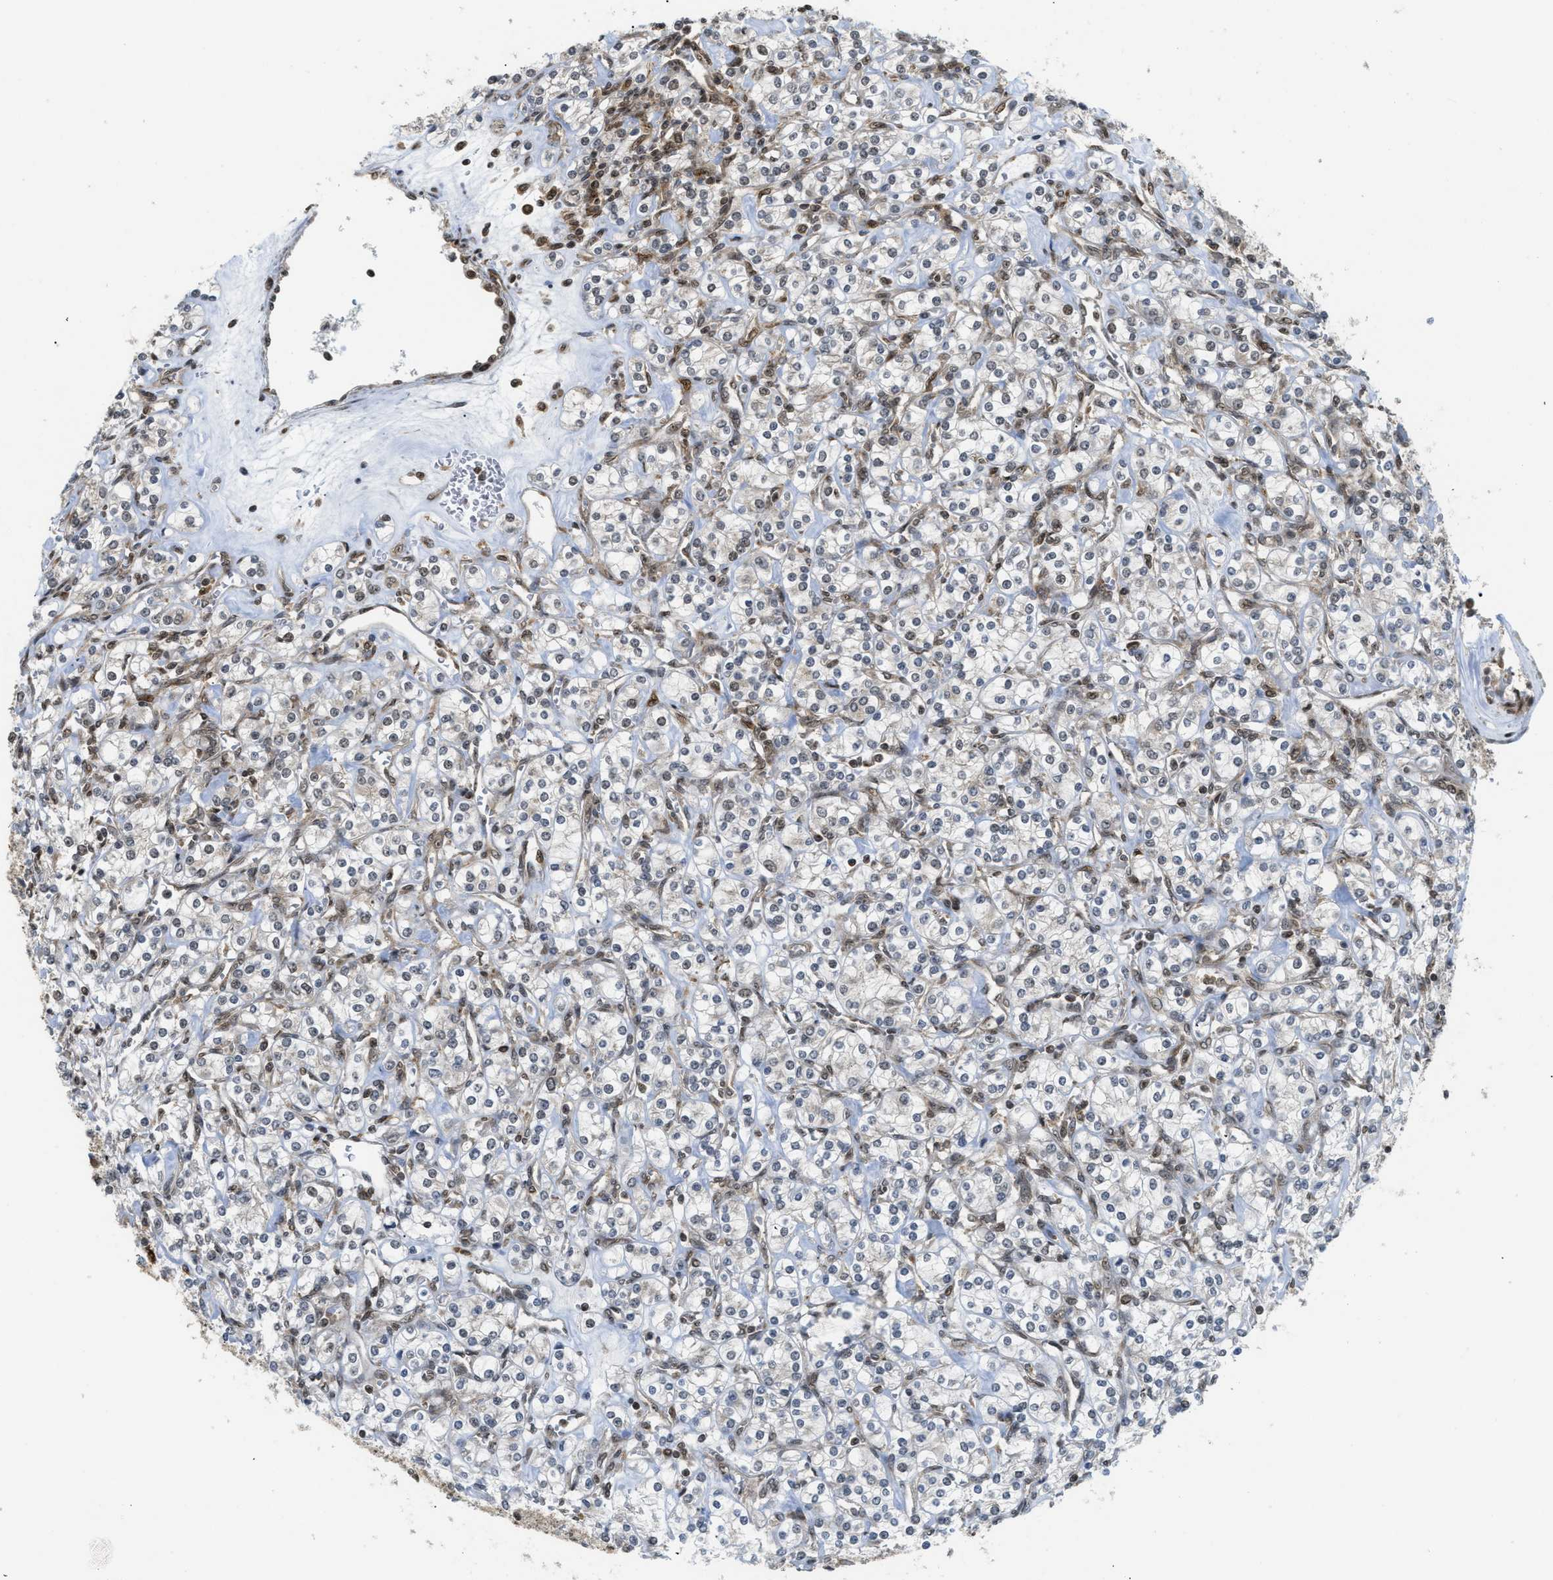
{"staining": {"intensity": "moderate", "quantity": "<25%", "location": "nuclear"}, "tissue": "renal cancer", "cell_type": "Tumor cells", "image_type": "cancer", "snomed": [{"axis": "morphology", "description": "Adenocarcinoma, NOS"}, {"axis": "topography", "description": "Kidney"}], "caption": "Adenocarcinoma (renal) tissue reveals moderate nuclear staining in about <25% of tumor cells, visualized by immunohistochemistry.", "gene": "TACC1", "patient": {"sex": "male", "age": 77}}